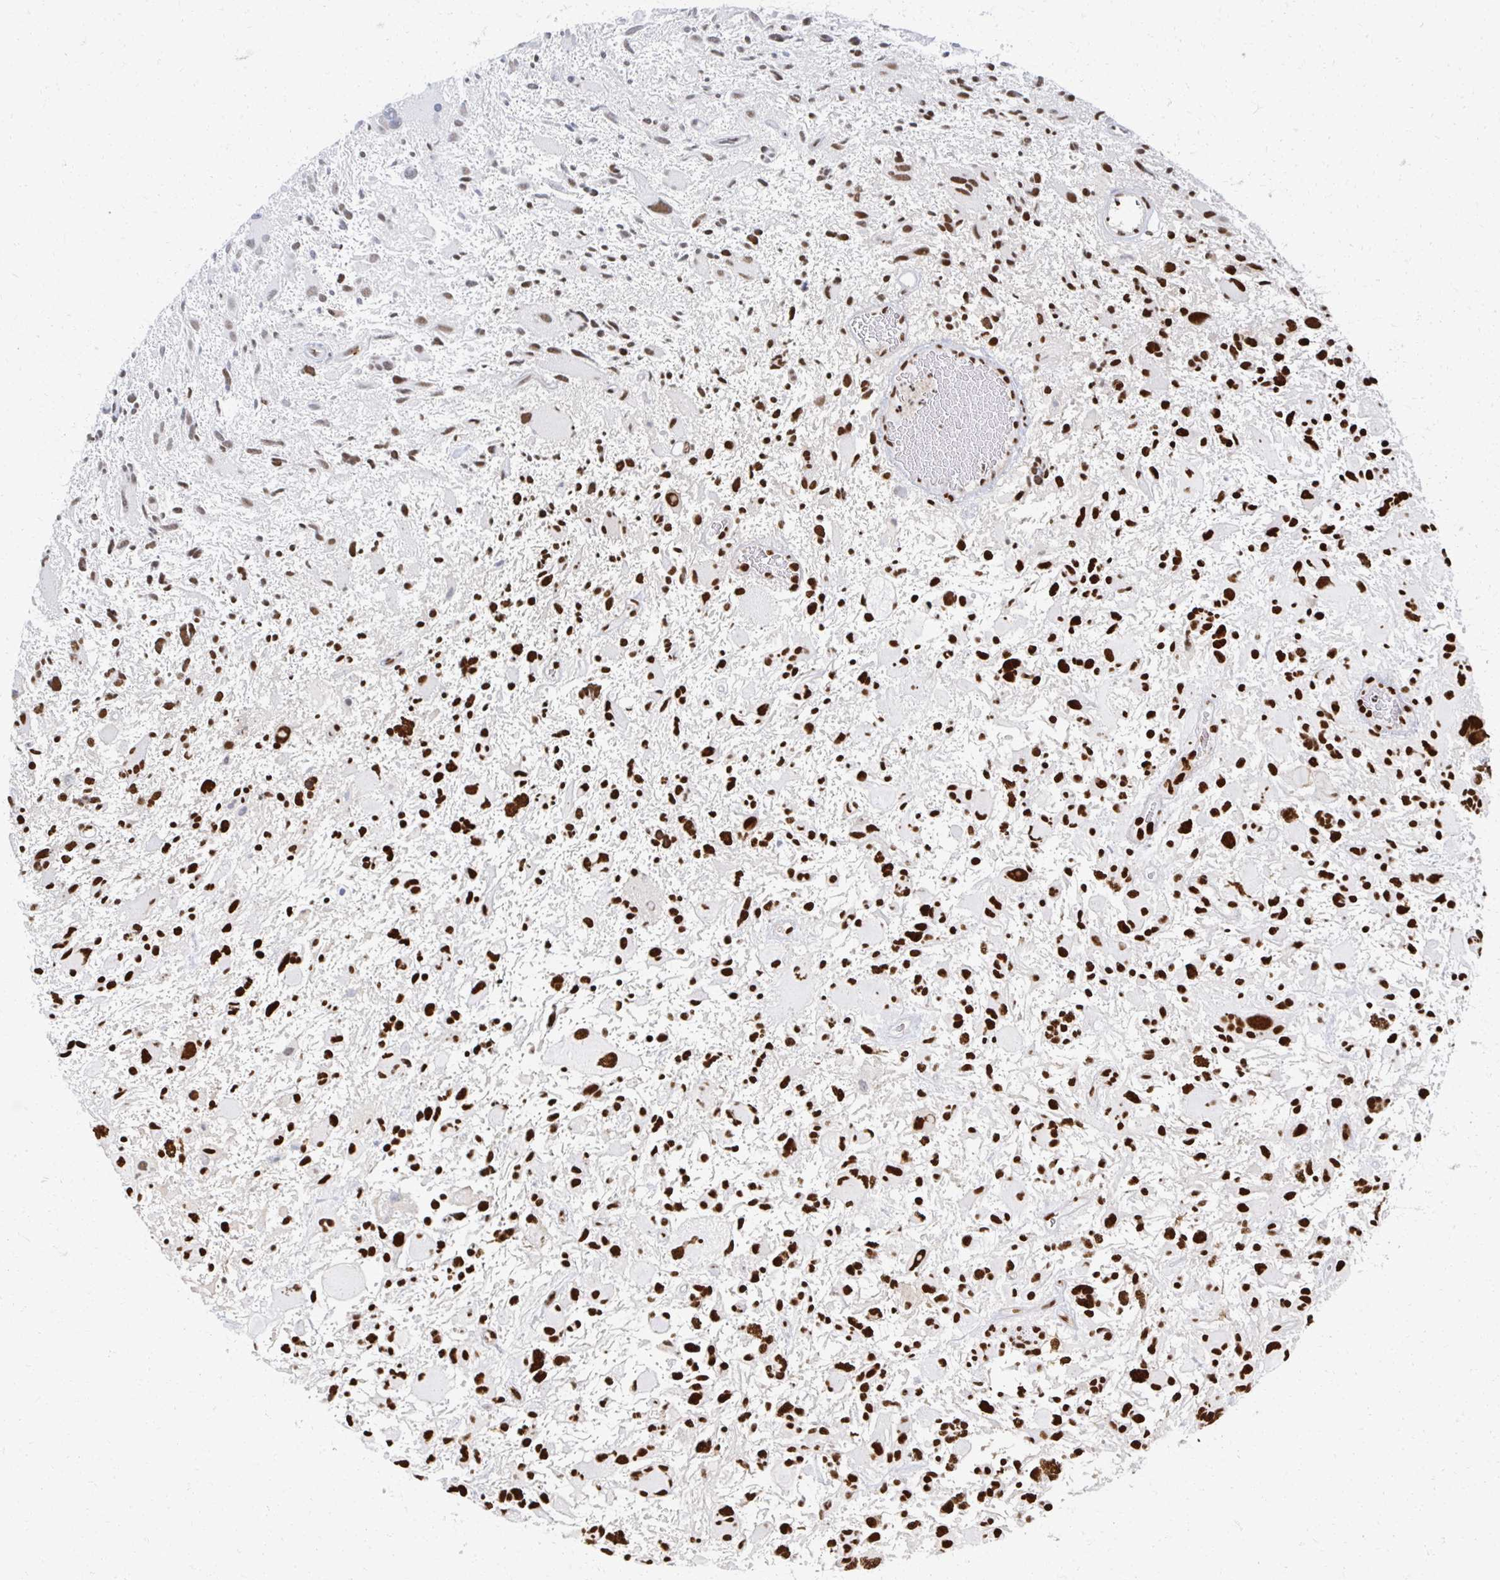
{"staining": {"intensity": "strong", "quantity": ">75%", "location": "nuclear"}, "tissue": "glioma", "cell_type": "Tumor cells", "image_type": "cancer", "snomed": [{"axis": "morphology", "description": "Glioma, malignant, High grade"}, {"axis": "topography", "description": "Brain"}], "caption": "Approximately >75% of tumor cells in human glioma demonstrate strong nuclear protein staining as visualized by brown immunohistochemical staining.", "gene": "RBBP7", "patient": {"sex": "female", "age": 11}}